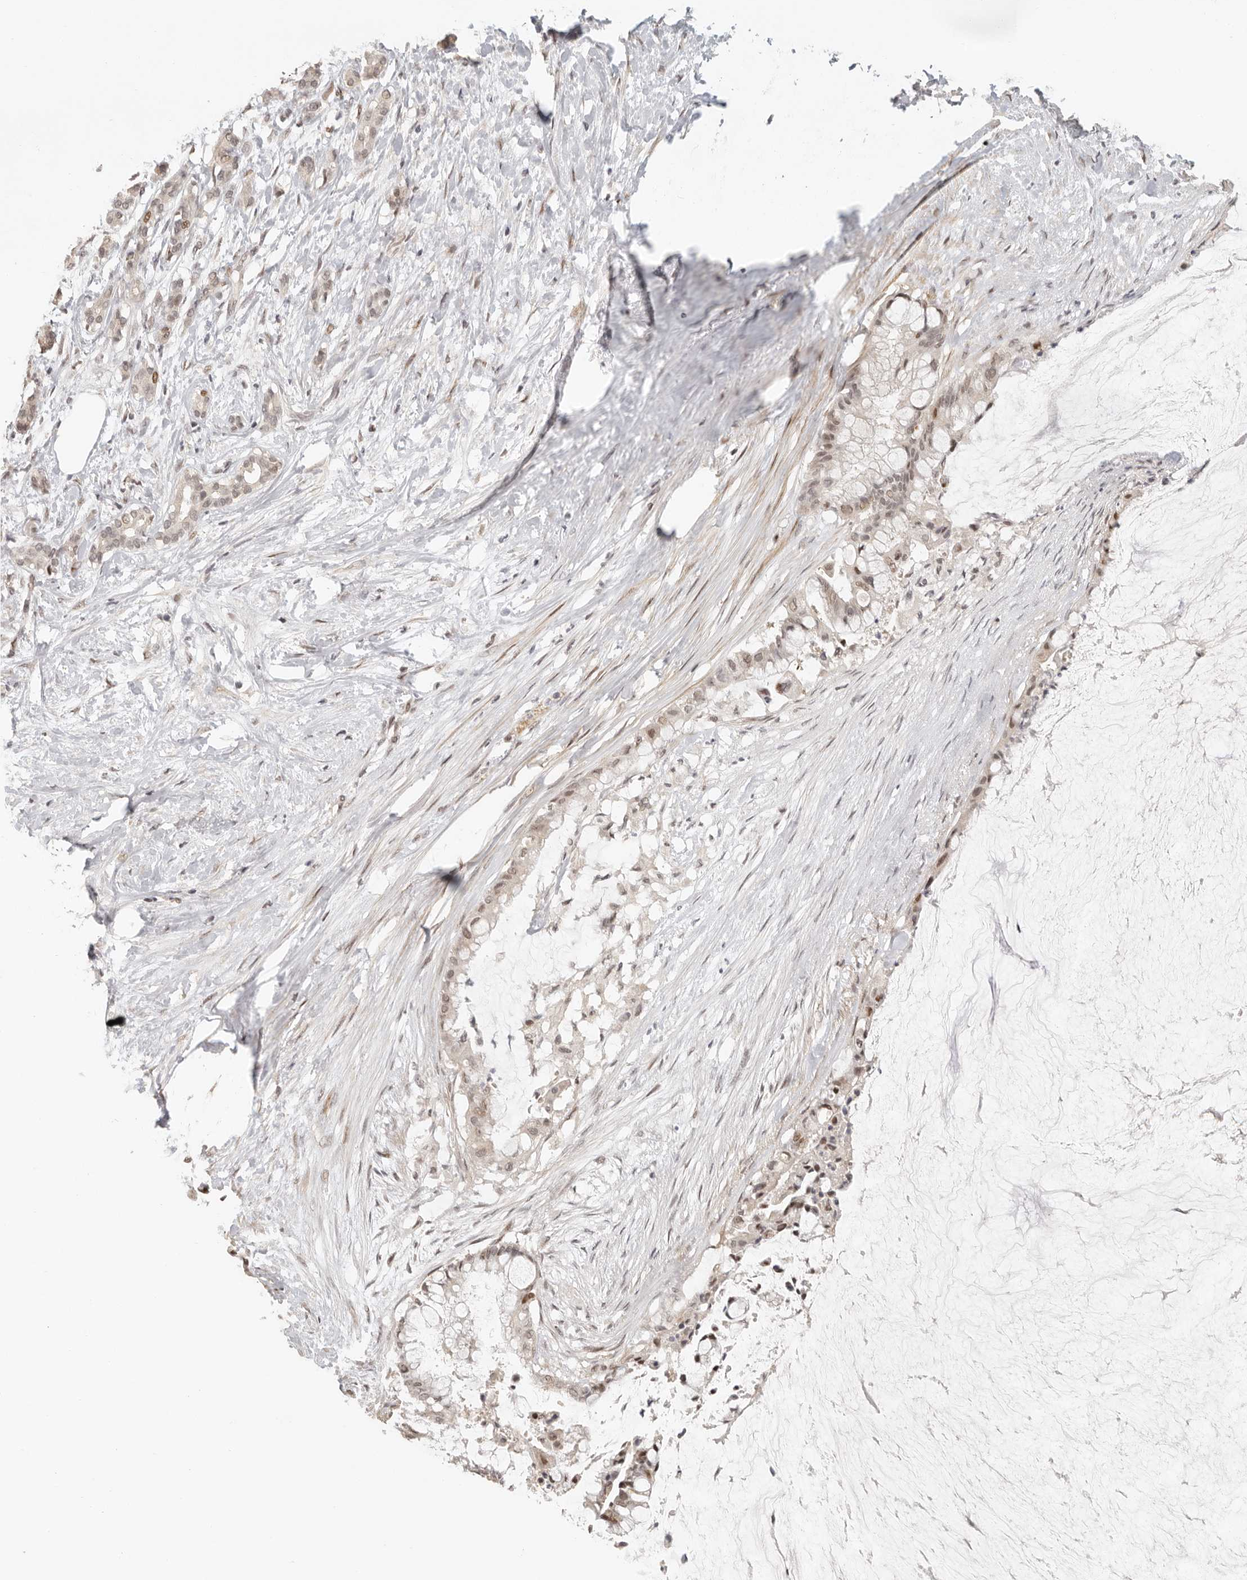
{"staining": {"intensity": "weak", "quantity": ">75%", "location": "nuclear"}, "tissue": "pancreatic cancer", "cell_type": "Tumor cells", "image_type": "cancer", "snomed": [{"axis": "morphology", "description": "Adenocarcinoma, NOS"}, {"axis": "topography", "description": "Pancreas"}], "caption": "DAB (3,3'-diaminobenzidine) immunohistochemical staining of pancreatic cancer (adenocarcinoma) displays weak nuclear protein expression in approximately >75% of tumor cells. (DAB = brown stain, brightfield microscopy at high magnification).", "gene": "GPBP1L1", "patient": {"sex": "male", "age": 41}}